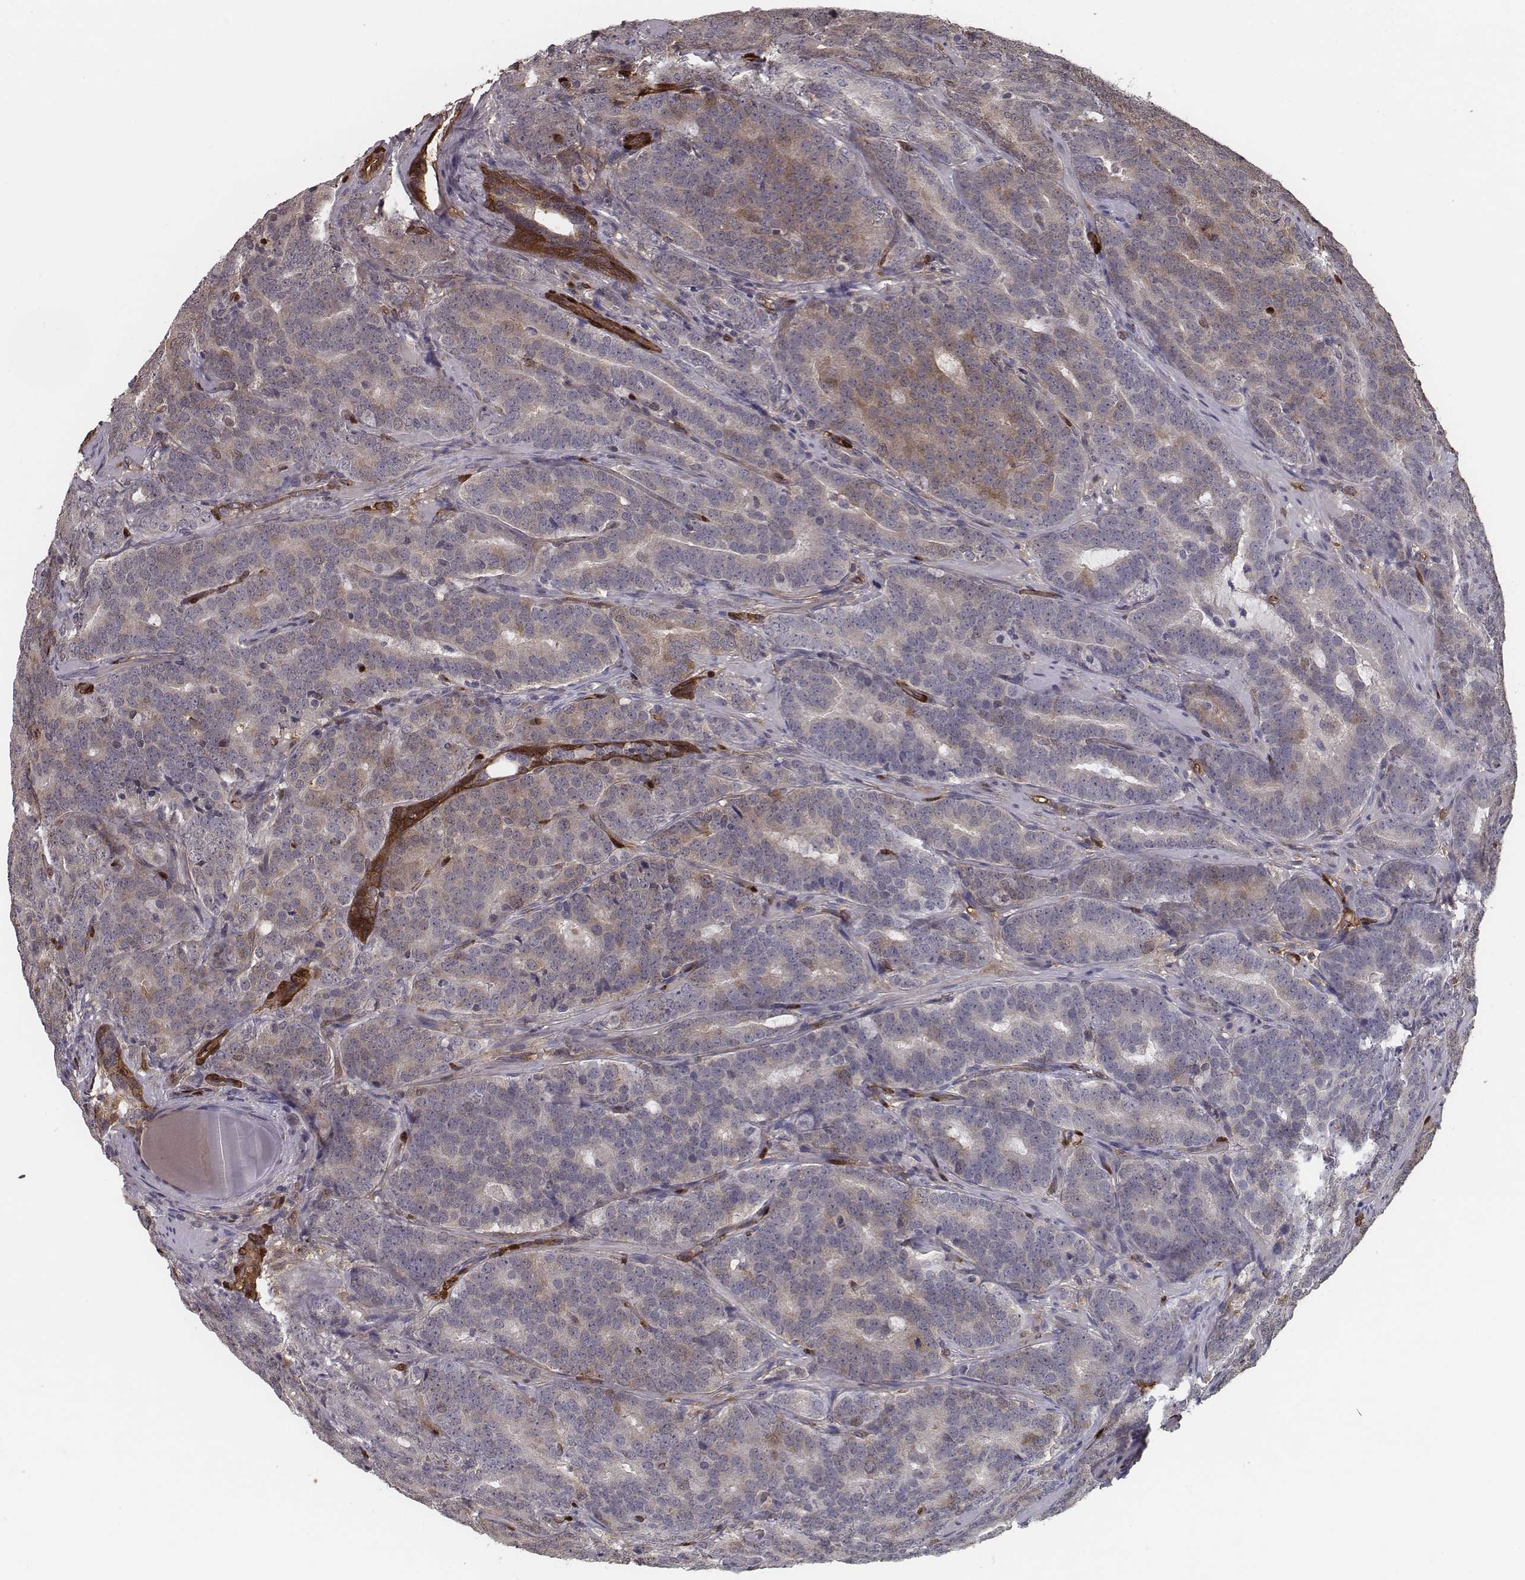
{"staining": {"intensity": "moderate", "quantity": "<25%", "location": "cytoplasmic/membranous"}, "tissue": "prostate cancer", "cell_type": "Tumor cells", "image_type": "cancer", "snomed": [{"axis": "morphology", "description": "Adenocarcinoma, NOS"}, {"axis": "topography", "description": "Prostate"}], "caption": "The histopathology image displays staining of prostate cancer, revealing moderate cytoplasmic/membranous protein staining (brown color) within tumor cells.", "gene": "ISYNA1", "patient": {"sex": "male", "age": 71}}